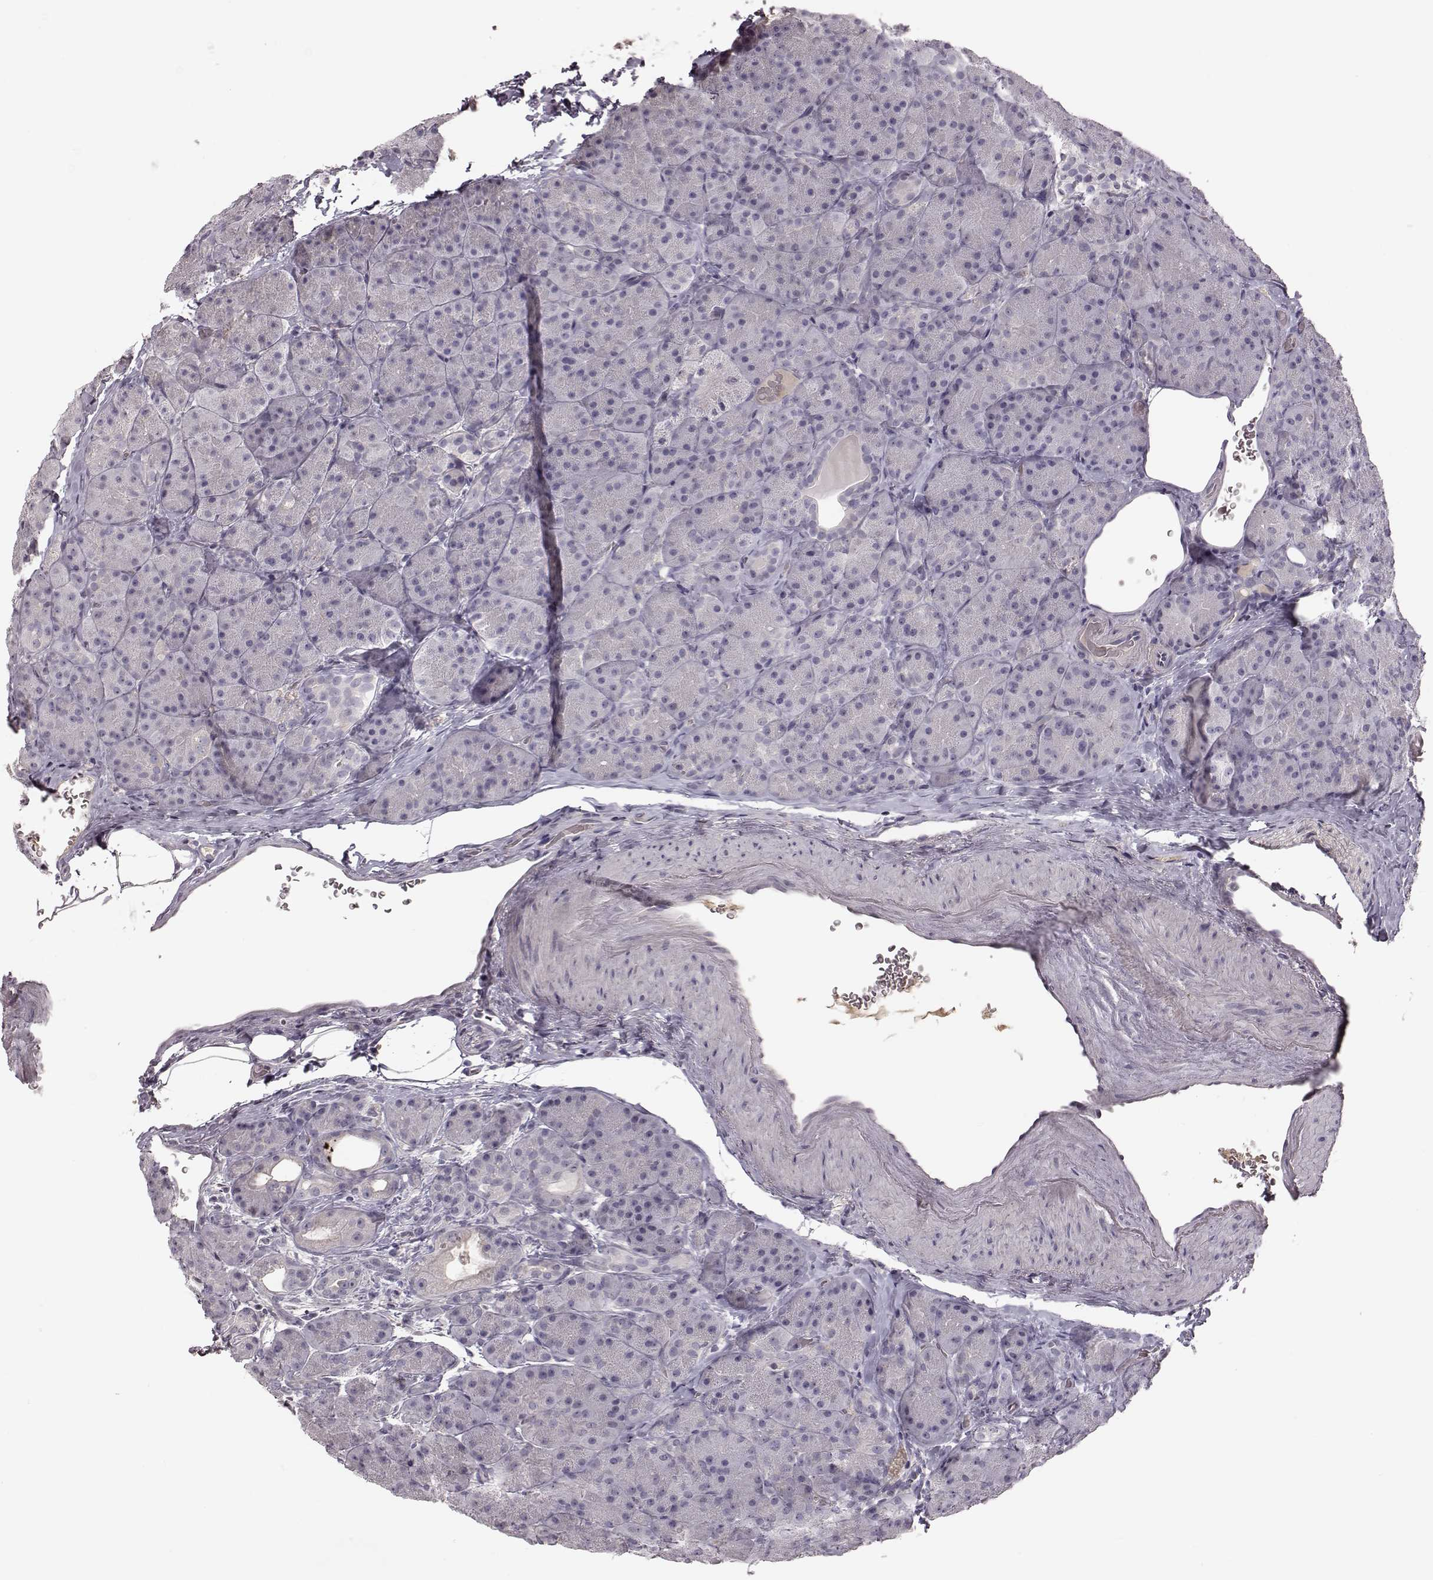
{"staining": {"intensity": "negative", "quantity": "none", "location": "none"}, "tissue": "pancreas", "cell_type": "Exocrine glandular cells", "image_type": "normal", "snomed": [{"axis": "morphology", "description": "Normal tissue, NOS"}, {"axis": "topography", "description": "Pancreas"}], "caption": "The micrograph shows no staining of exocrine glandular cells in benign pancreas.", "gene": "TLX3", "patient": {"sex": "male", "age": 57}}